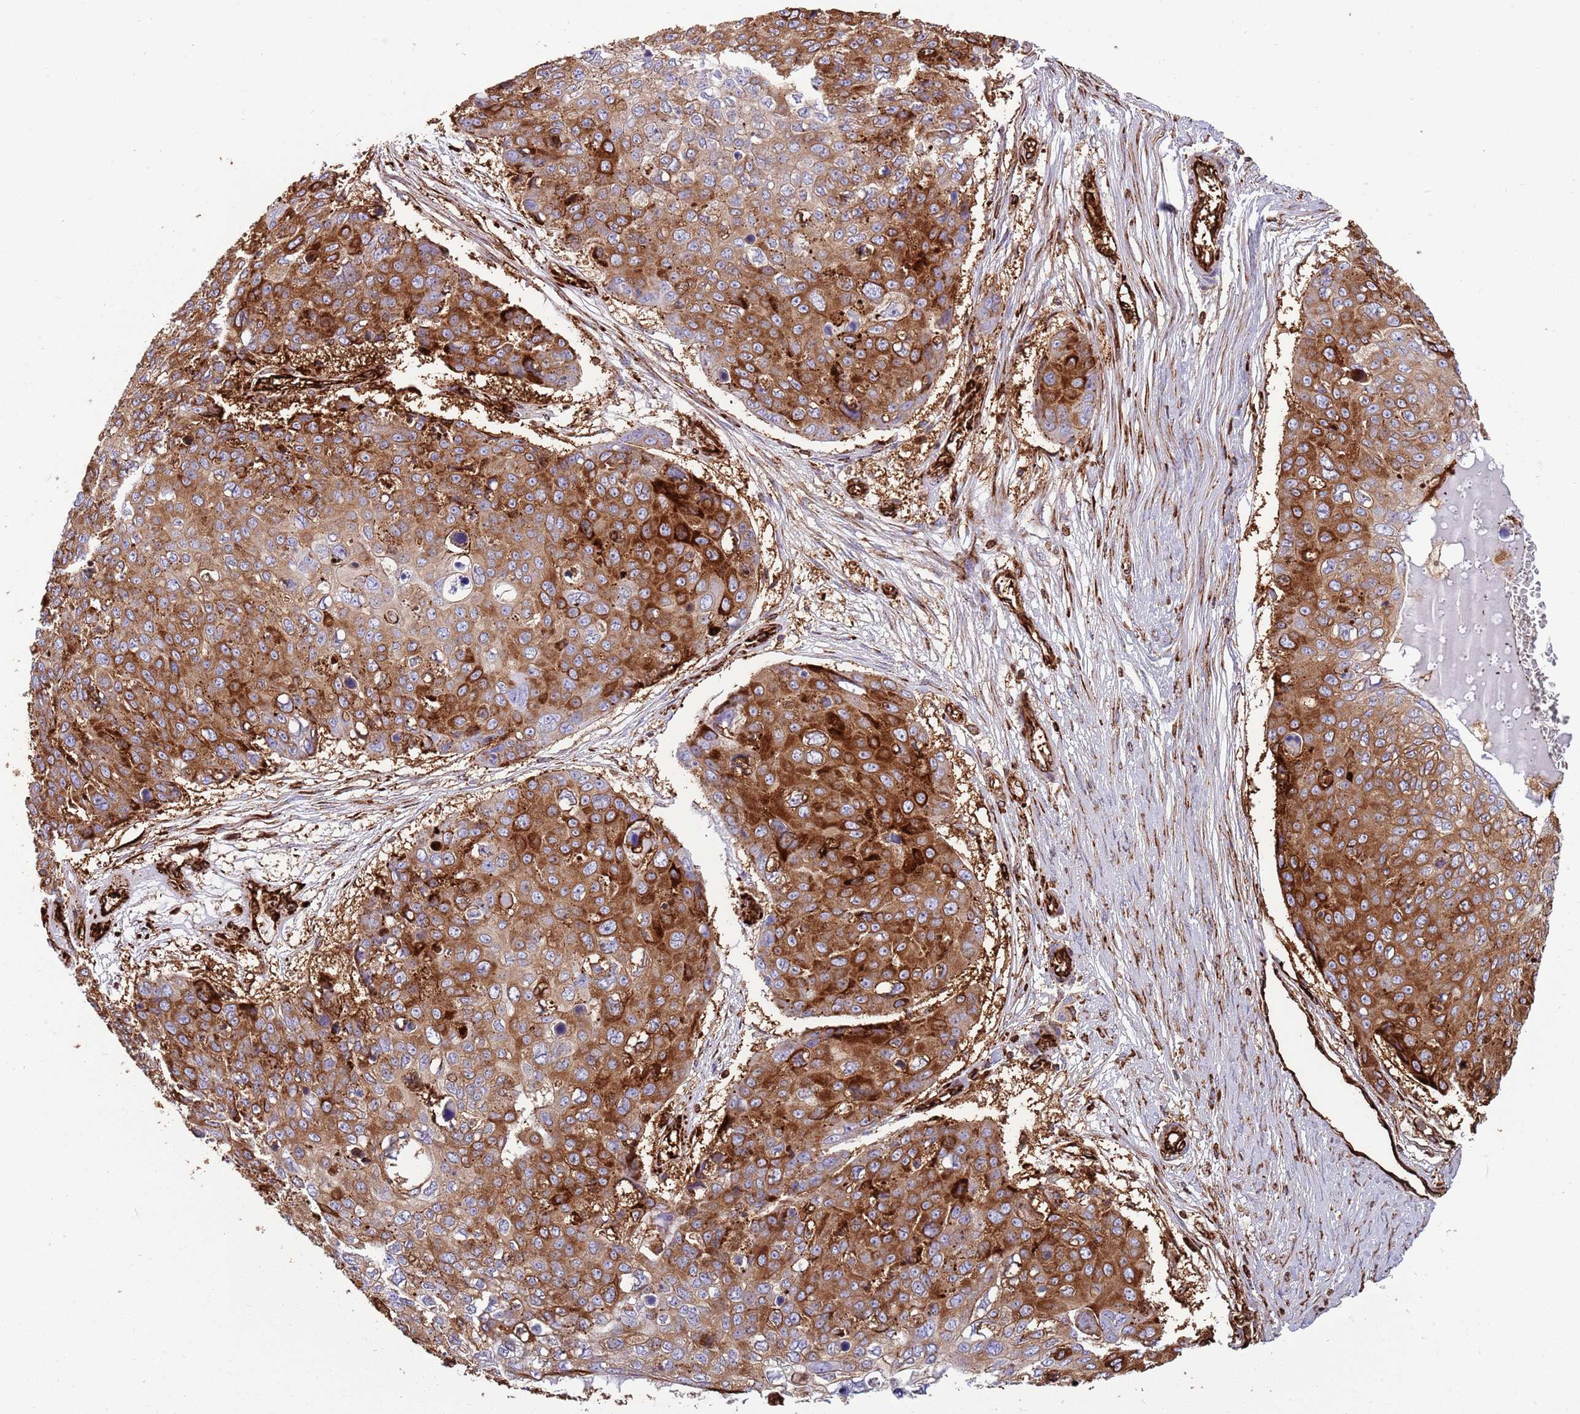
{"staining": {"intensity": "strong", "quantity": ">75%", "location": "cytoplasmic/membranous"}, "tissue": "skin cancer", "cell_type": "Tumor cells", "image_type": "cancer", "snomed": [{"axis": "morphology", "description": "Squamous cell carcinoma, NOS"}, {"axis": "topography", "description": "Skin"}], "caption": "A high amount of strong cytoplasmic/membranous positivity is seen in about >75% of tumor cells in skin squamous cell carcinoma tissue.", "gene": "KBTBD7", "patient": {"sex": "male", "age": 71}}